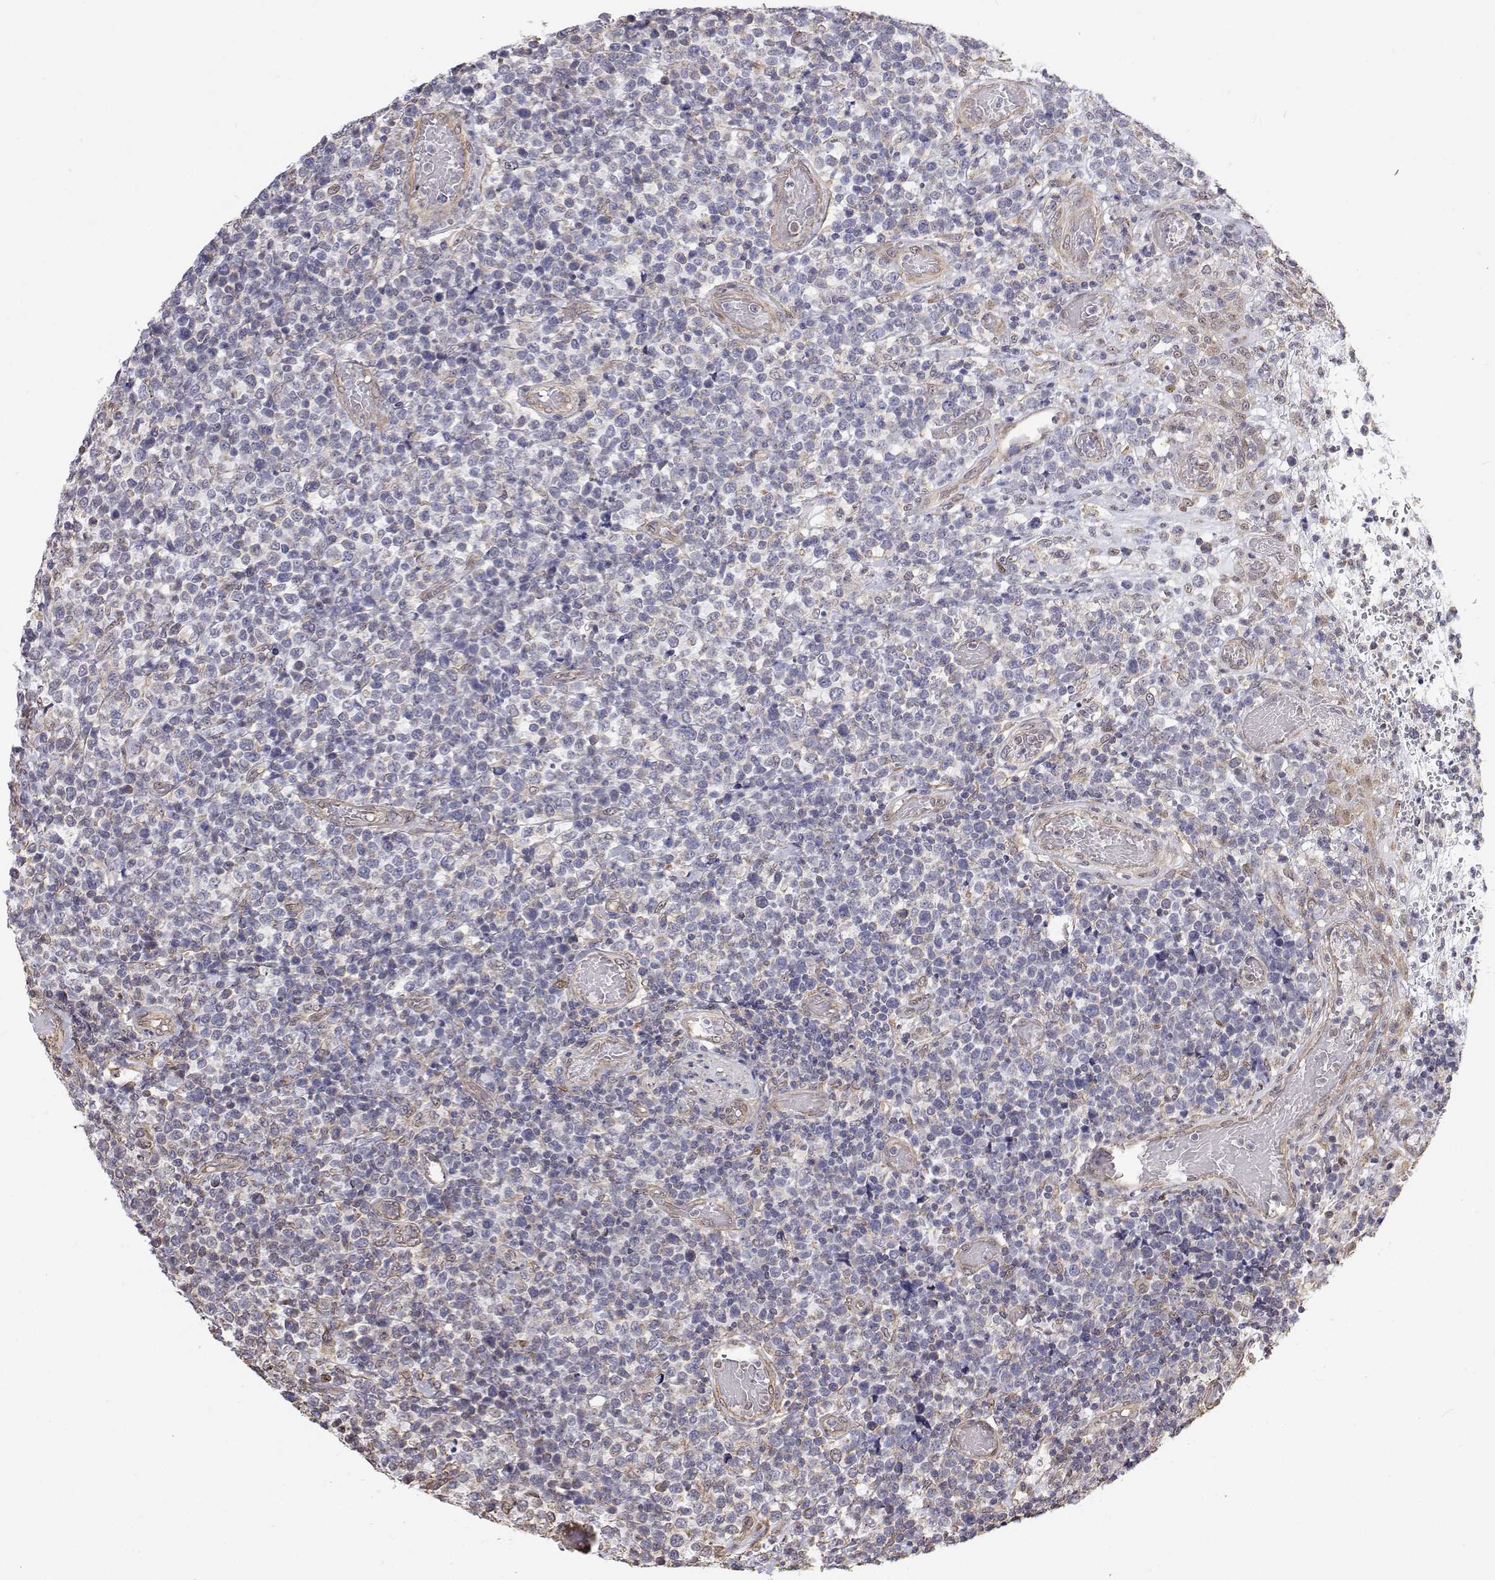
{"staining": {"intensity": "negative", "quantity": "none", "location": "none"}, "tissue": "lymphoma", "cell_type": "Tumor cells", "image_type": "cancer", "snomed": [{"axis": "morphology", "description": "Malignant lymphoma, non-Hodgkin's type, High grade"}, {"axis": "topography", "description": "Soft tissue"}], "caption": "Protein analysis of malignant lymphoma, non-Hodgkin's type (high-grade) shows no significant staining in tumor cells. (DAB (3,3'-diaminobenzidine) IHC visualized using brightfield microscopy, high magnification).", "gene": "GSDMA", "patient": {"sex": "female", "age": 56}}